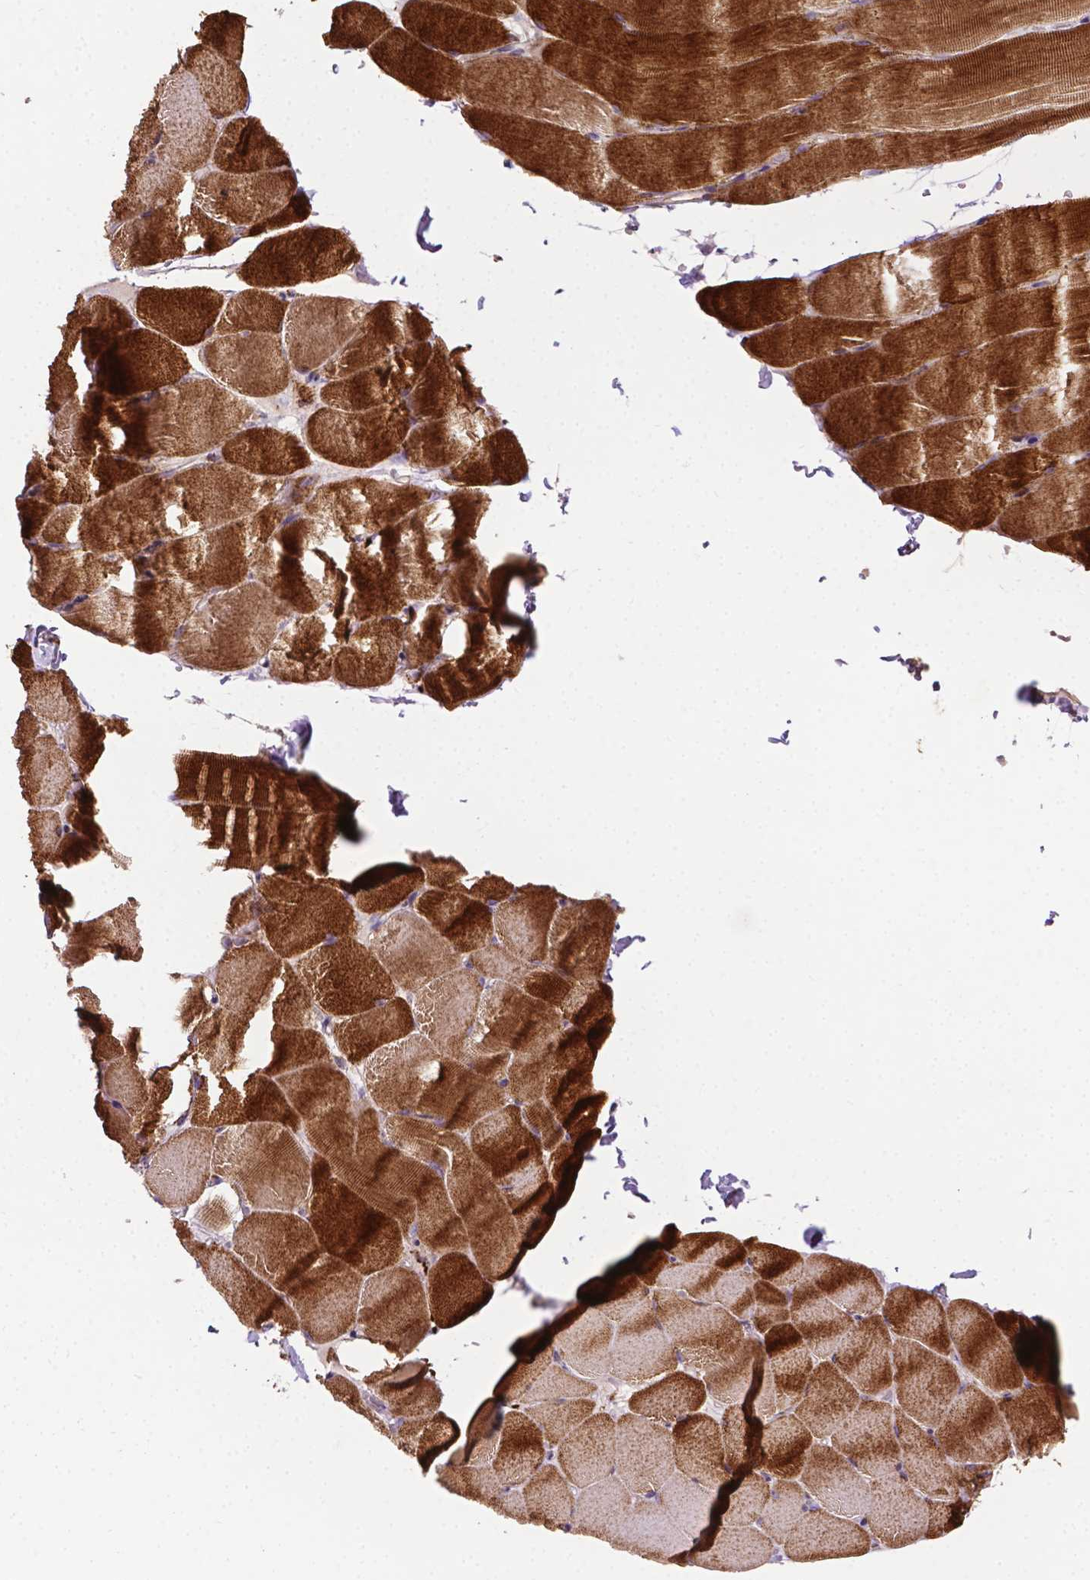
{"staining": {"intensity": "strong", "quantity": ">75%", "location": "cytoplasmic/membranous"}, "tissue": "skeletal muscle", "cell_type": "Myocytes", "image_type": "normal", "snomed": [{"axis": "morphology", "description": "Normal tissue, NOS"}, {"axis": "topography", "description": "Skeletal muscle"}], "caption": "This histopathology image demonstrates immunohistochemistry staining of normal human skeletal muscle, with high strong cytoplasmic/membranous expression in approximately >75% of myocytes.", "gene": "ILVBL", "patient": {"sex": "female", "age": 37}}